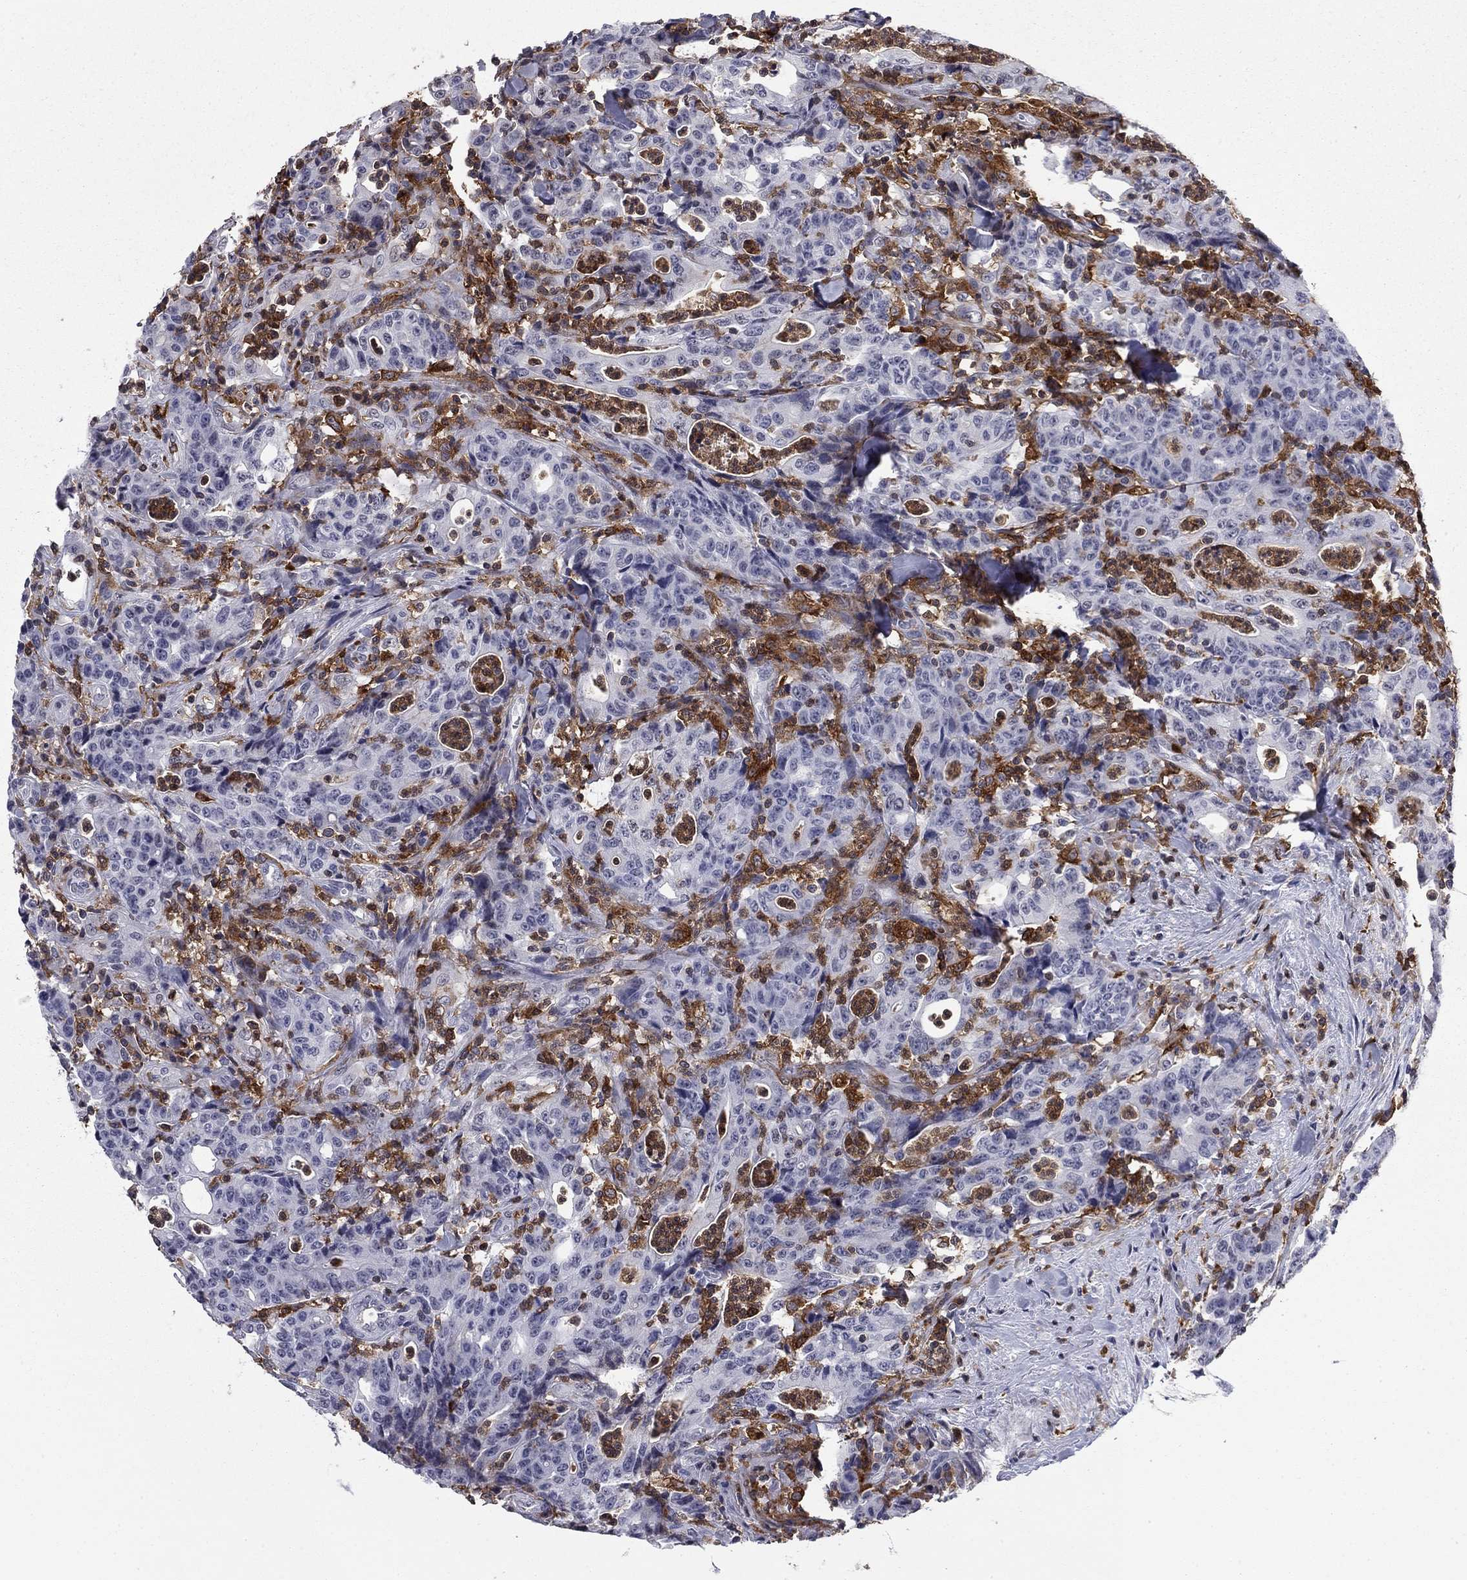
{"staining": {"intensity": "negative", "quantity": "none", "location": "none"}, "tissue": "colorectal cancer", "cell_type": "Tumor cells", "image_type": "cancer", "snomed": [{"axis": "morphology", "description": "Adenocarcinoma, NOS"}, {"axis": "topography", "description": "Colon"}], "caption": "DAB (3,3'-diaminobenzidine) immunohistochemical staining of colorectal cancer (adenocarcinoma) displays no significant expression in tumor cells. (Stains: DAB (3,3'-diaminobenzidine) IHC with hematoxylin counter stain, Microscopy: brightfield microscopy at high magnification).", "gene": "PLCB2", "patient": {"sex": "male", "age": 70}}